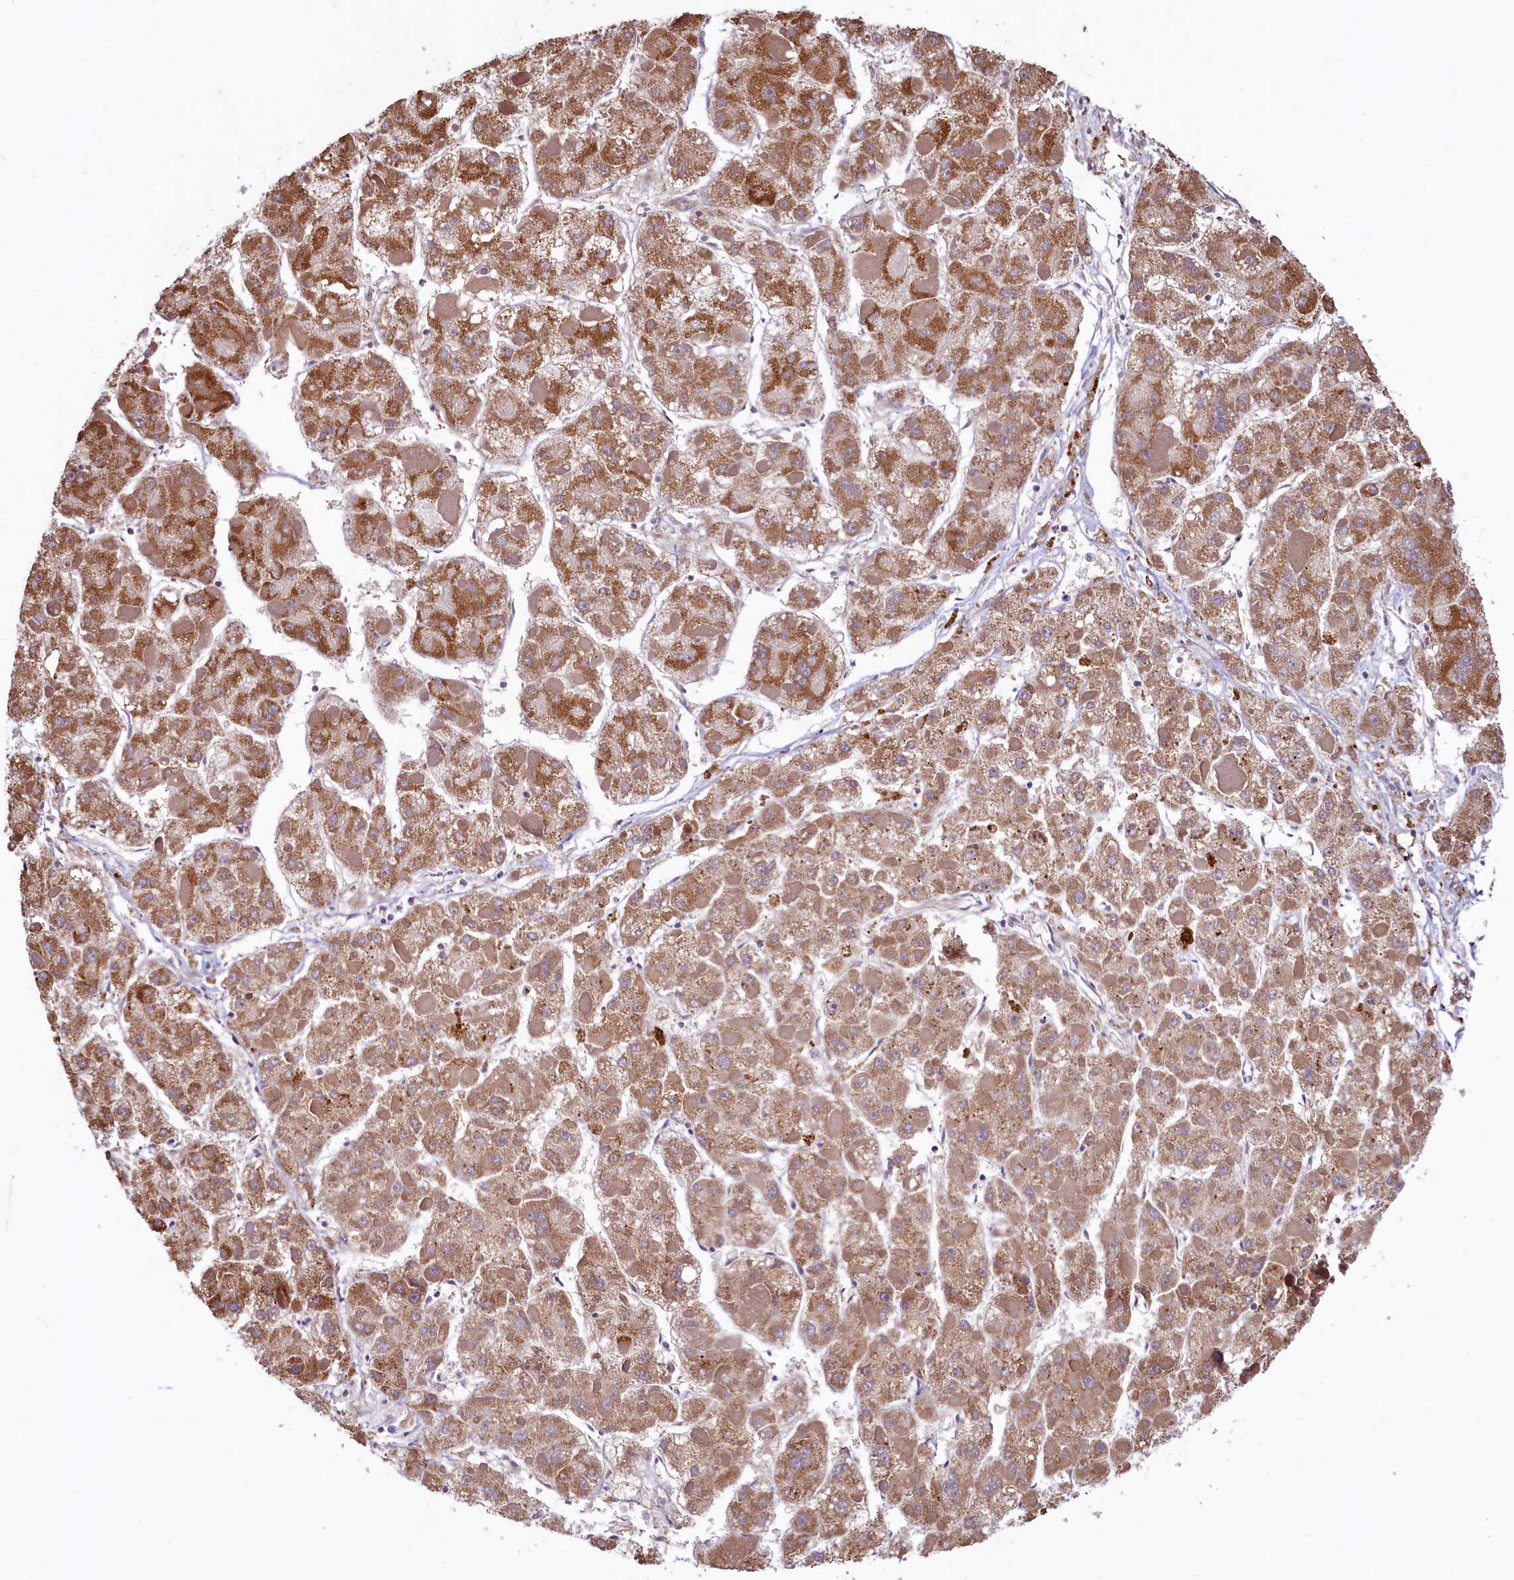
{"staining": {"intensity": "moderate", "quantity": ">75%", "location": "cytoplasmic/membranous"}, "tissue": "liver cancer", "cell_type": "Tumor cells", "image_type": "cancer", "snomed": [{"axis": "morphology", "description": "Carcinoma, Hepatocellular, NOS"}, {"axis": "topography", "description": "Liver"}], "caption": "Tumor cells exhibit medium levels of moderate cytoplasmic/membranous staining in about >75% of cells in liver cancer (hepatocellular carcinoma).", "gene": "VWCE", "patient": {"sex": "female", "age": 73}}